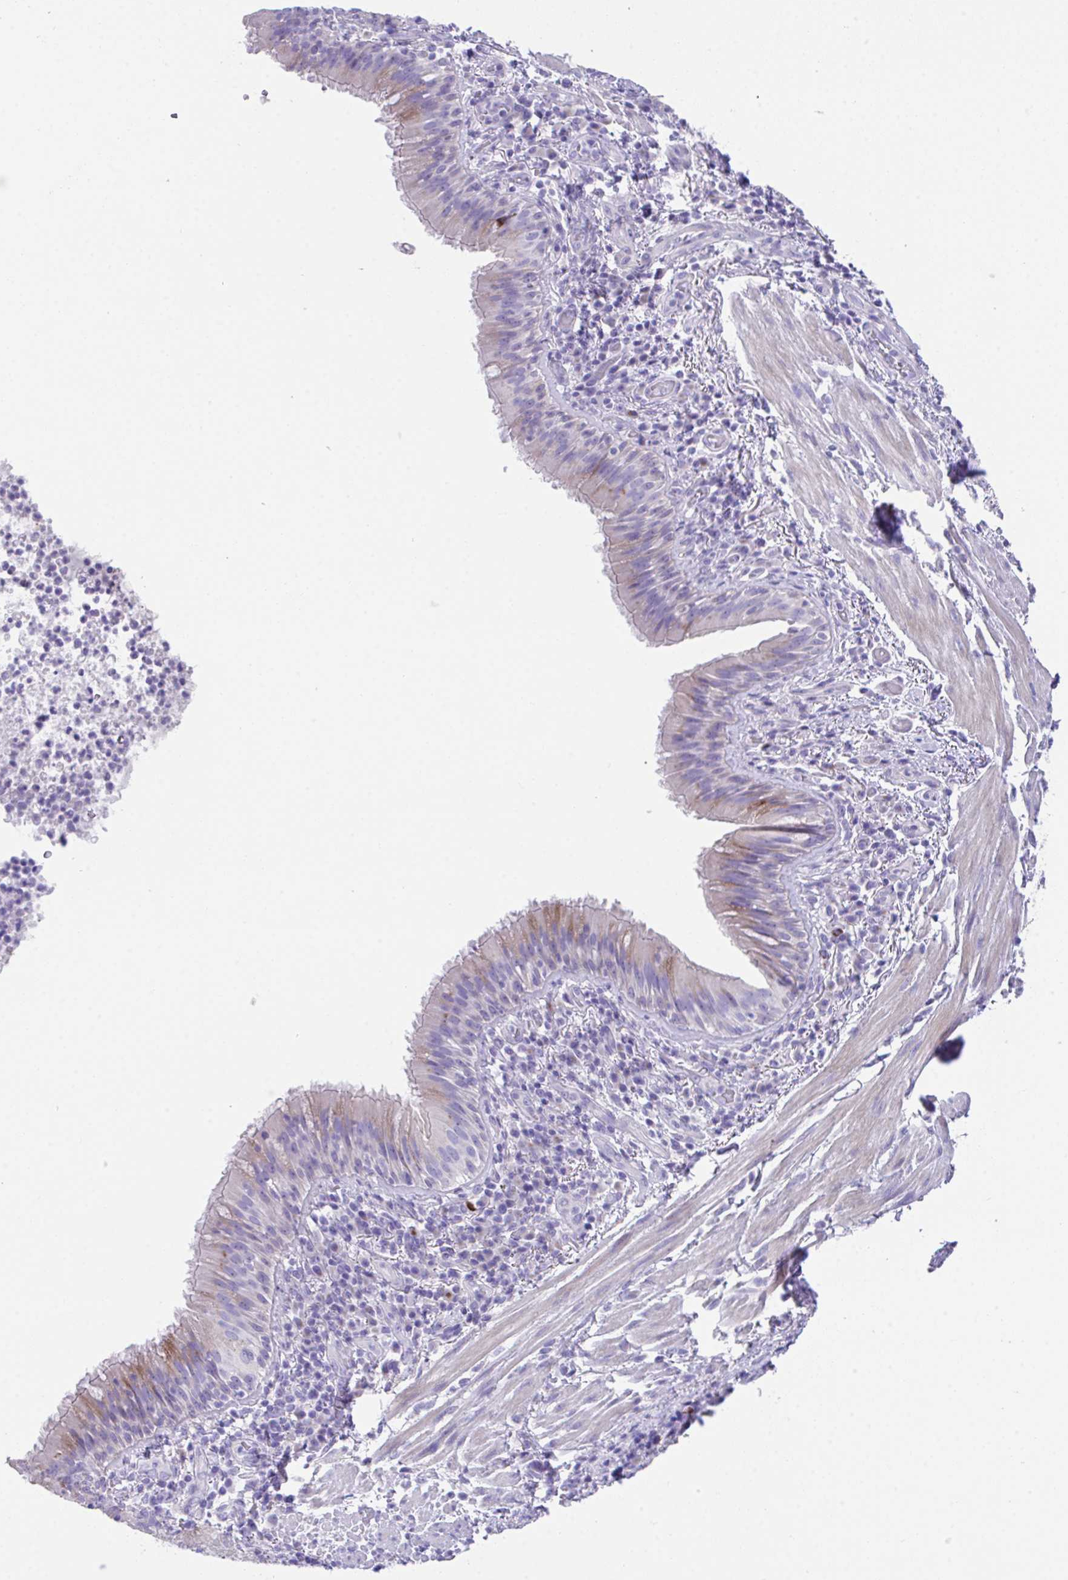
{"staining": {"intensity": "moderate", "quantity": "<25%", "location": "cytoplasmic/membranous"}, "tissue": "bronchus", "cell_type": "Respiratory epithelial cells", "image_type": "normal", "snomed": [{"axis": "morphology", "description": "Normal tissue, NOS"}, {"axis": "topography", "description": "Cartilage tissue"}, {"axis": "topography", "description": "Bronchus"}], "caption": "A brown stain labels moderate cytoplasmic/membranous expression of a protein in respiratory epithelial cells of benign human bronchus. (Brightfield microscopy of DAB IHC at high magnification).", "gene": "SLC16A6", "patient": {"sex": "male", "age": 56}}